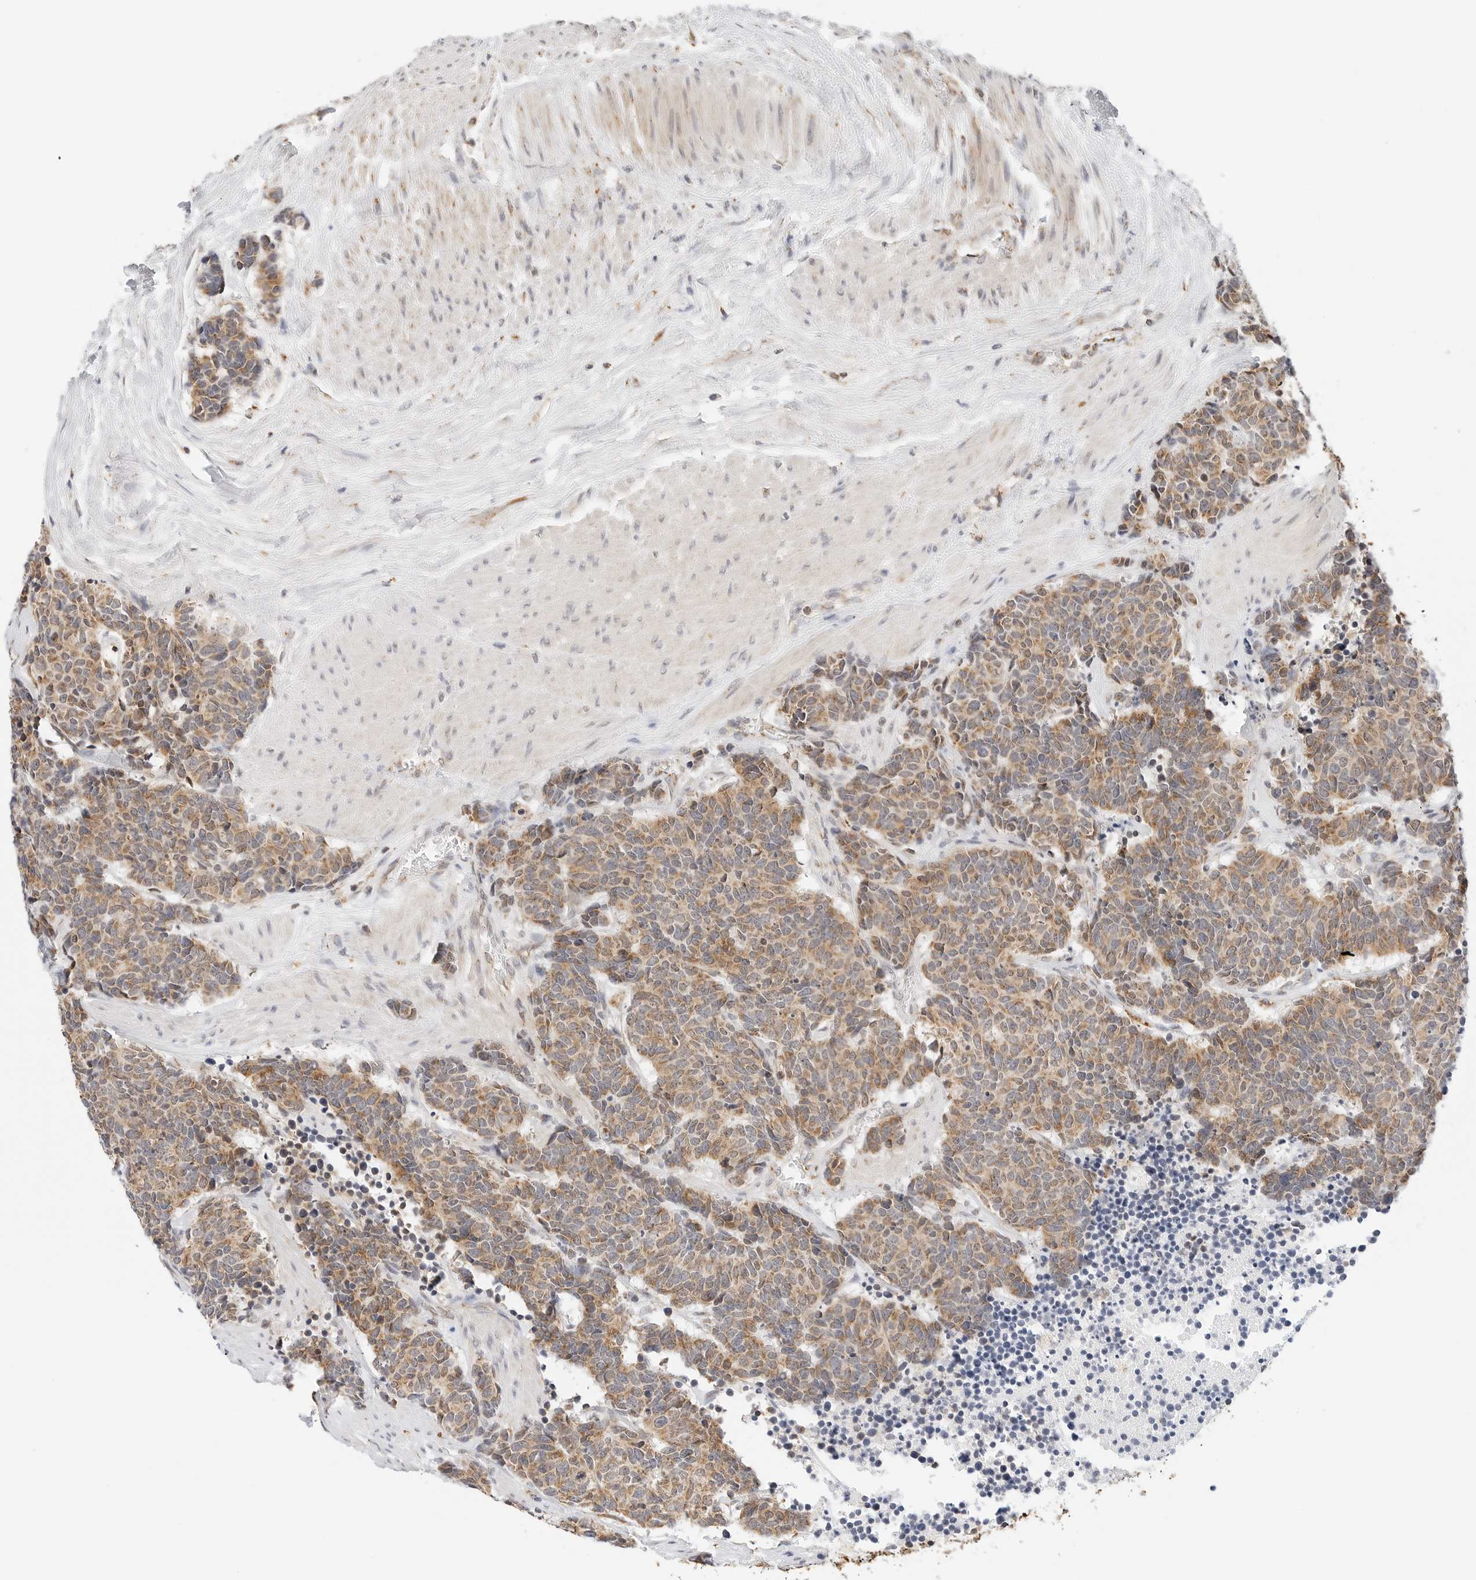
{"staining": {"intensity": "moderate", "quantity": ">75%", "location": "cytoplasmic/membranous"}, "tissue": "carcinoid", "cell_type": "Tumor cells", "image_type": "cancer", "snomed": [{"axis": "morphology", "description": "Carcinoma, NOS"}, {"axis": "morphology", "description": "Carcinoid, malignant, NOS"}, {"axis": "topography", "description": "Urinary bladder"}], "caption": "A photomicrograph showing moderate cytoplasmic/membranous positivity in approximately >75% of tumor cells in carcinoma, as visualized by brown immunohistochemical staining.", "gene": "ATL1", "patient": {"sex": "male", "age": 57}}